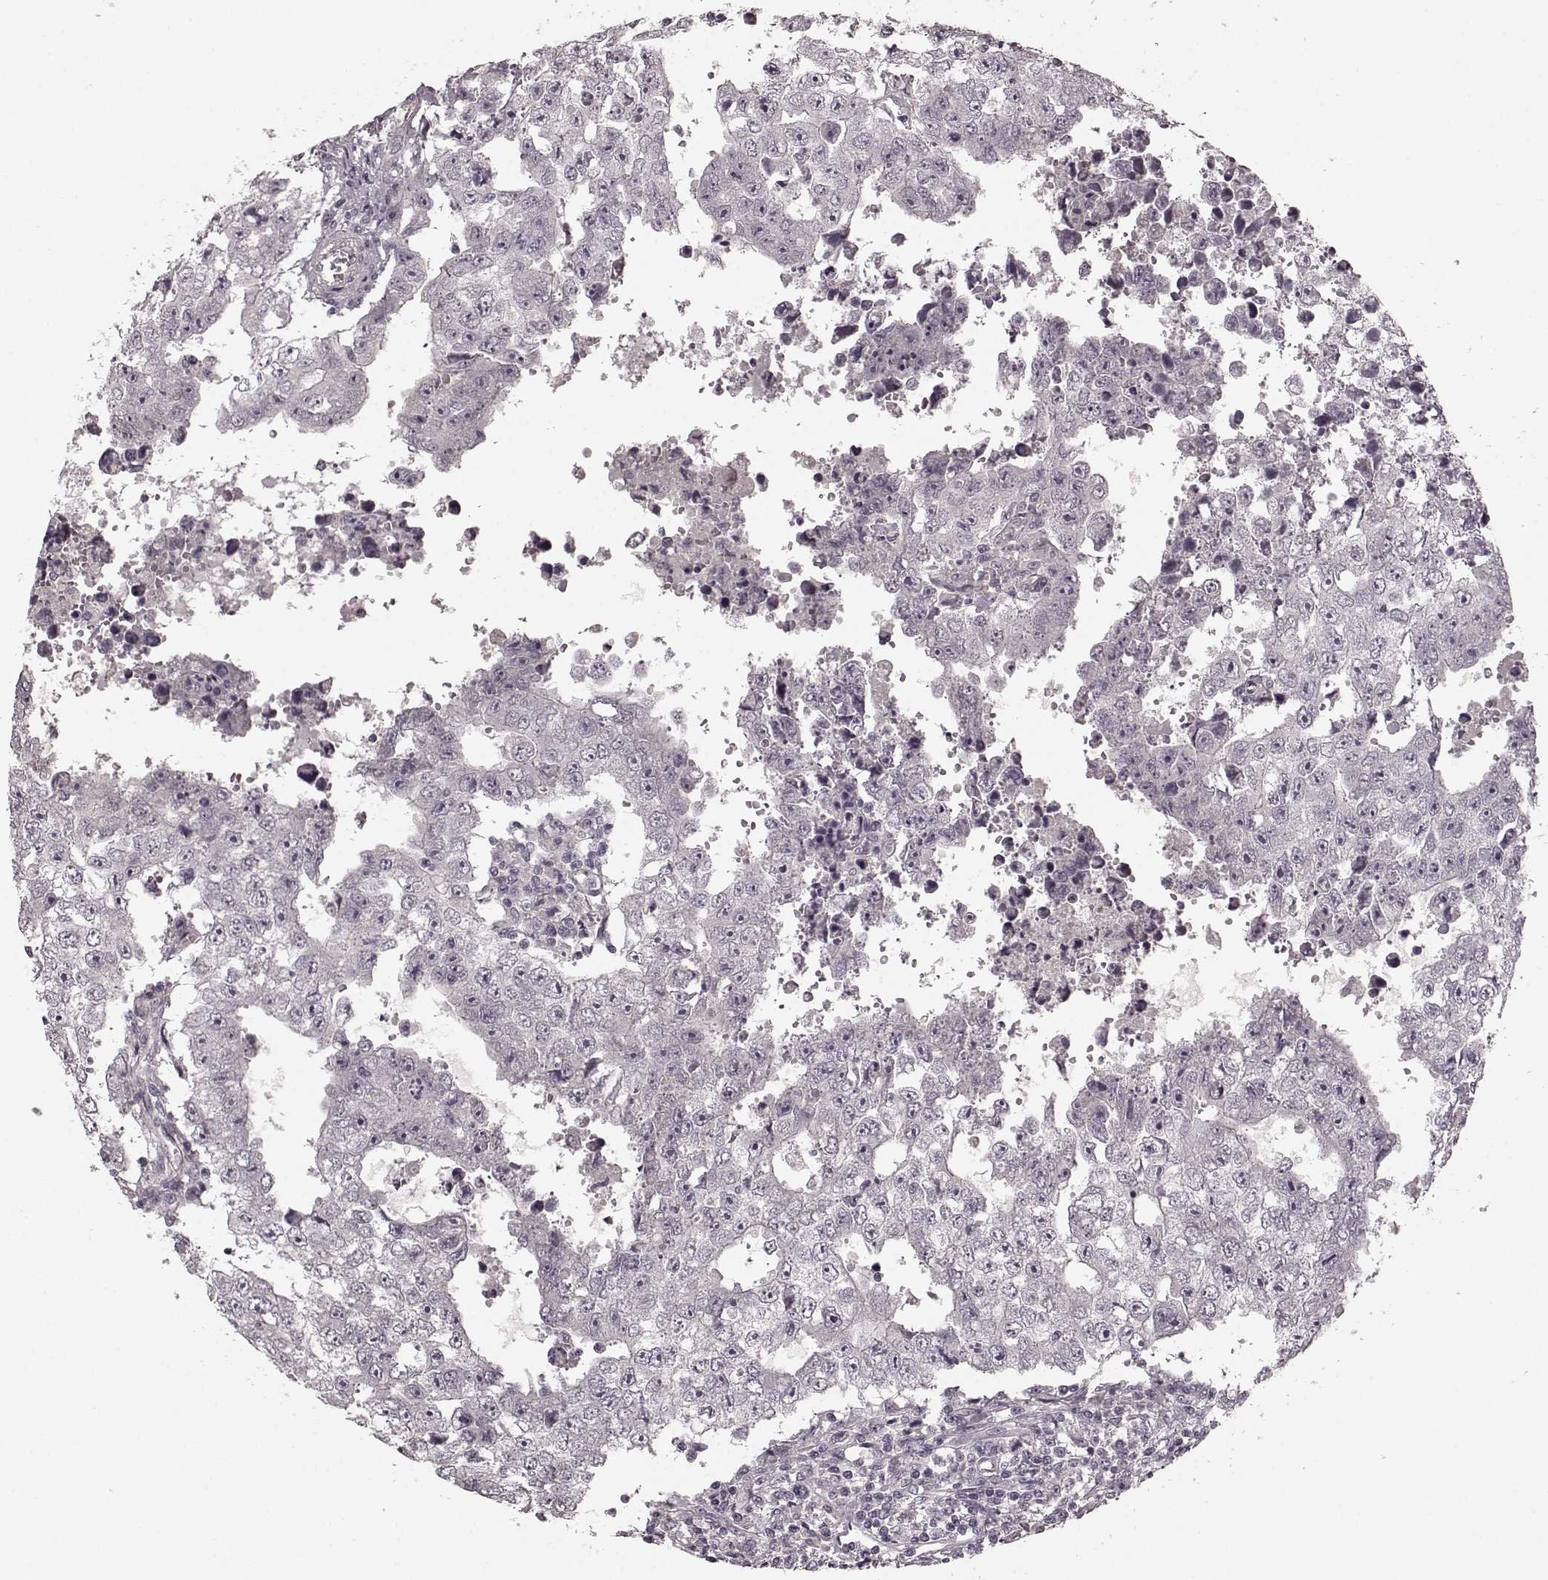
{"staining": {"intensity": "negative", "quantity": "none", "location": "none"}, "tissue": "testis cancer", "cell_type": "Tumor cells", "image_type": "cancer", "snomed": [{"axis": "morphology", "description": "Carcinoma, Embryonal, NOS"}, {"axis": "topography", "description": "Testis"}], "caption": "Human testis embryonal carcinoma stained for a protein using immunohistochemistry (IHC) reveals no staining in tumor cells.", "gene": "PRKCE", "patient": {"sex": "male", "age": 36}}